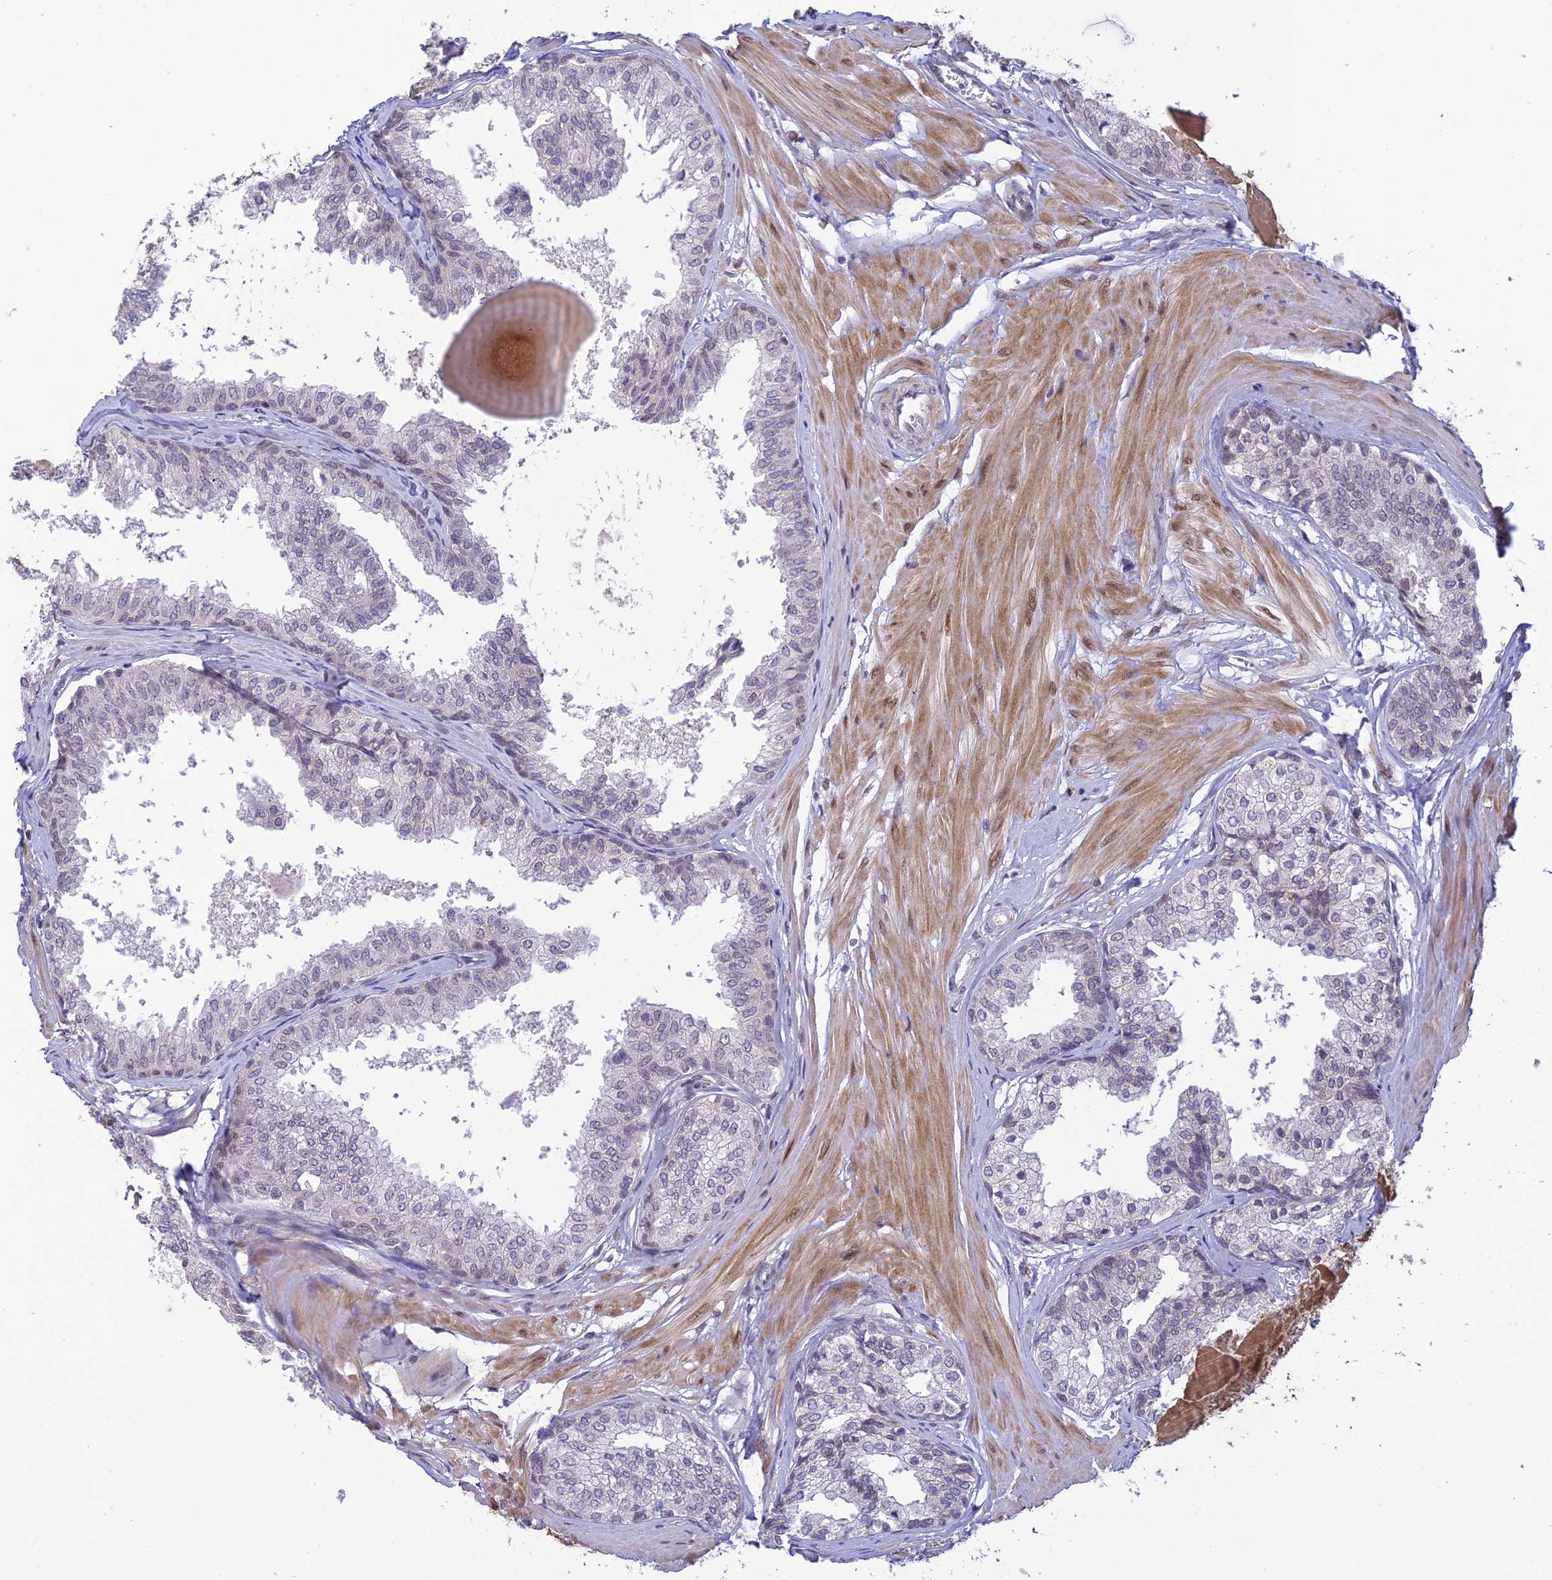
{"staining": {"intensity": "negative", "quantity": "none", "location": "none"}, "tissue": "prostate", "cell_type": "Glandular cells", "image_type": "normal", "snomed": [{"axis": "morphology", "description": "Normal tissue, NOS"}, {"axis": "topography", "description": "Prostate"}], "caption": "IHC micrograph of benign prostate stained for a protein (brown), which demonstrates no staining in glandular cells.", "gene": "BMT2", "patient": {"sex": "male", "age": 48}}